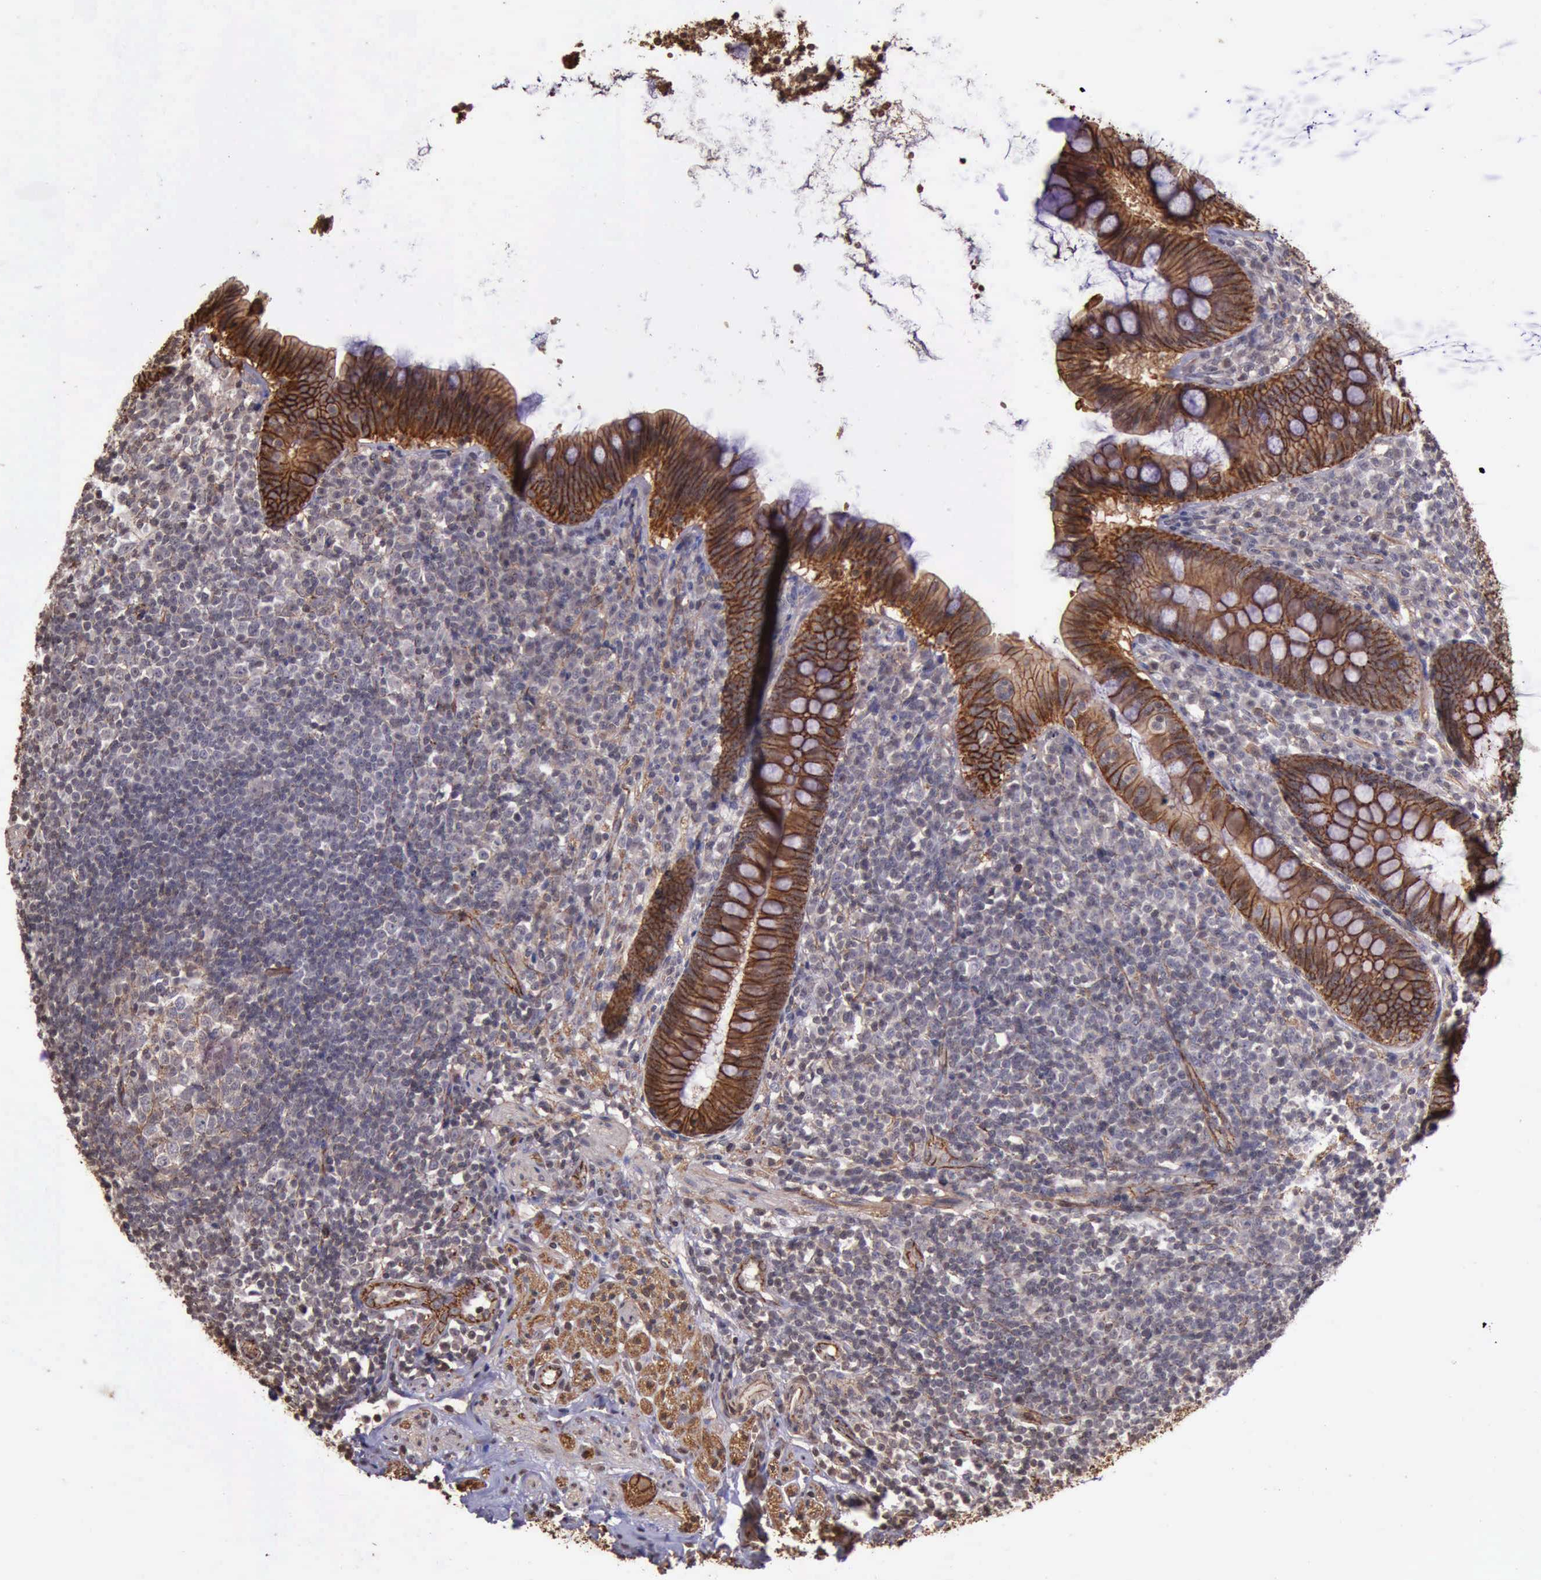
{"staining": {"intensity": "strong", "quantity": ">75%", "location": "cytoplasmic/membranous"}, "tissue": "appendix", "cell_type": "Glandular cells", "image_type": "normal", "snomed": [{"axis": "morphology", "description": "Normal tissue, NOS"}, {"axis": "topography", "description": "Appendix"}], "caption": "This photomicrograph demonstrates immunohistochemistry (IHC) staining of benign appendix, with high strong cytoplasmic/membranous positivity in approximately >75% of glandular cells.", "gene": "CTNNB1", "patient": {"sex": "female", "age": 66}}